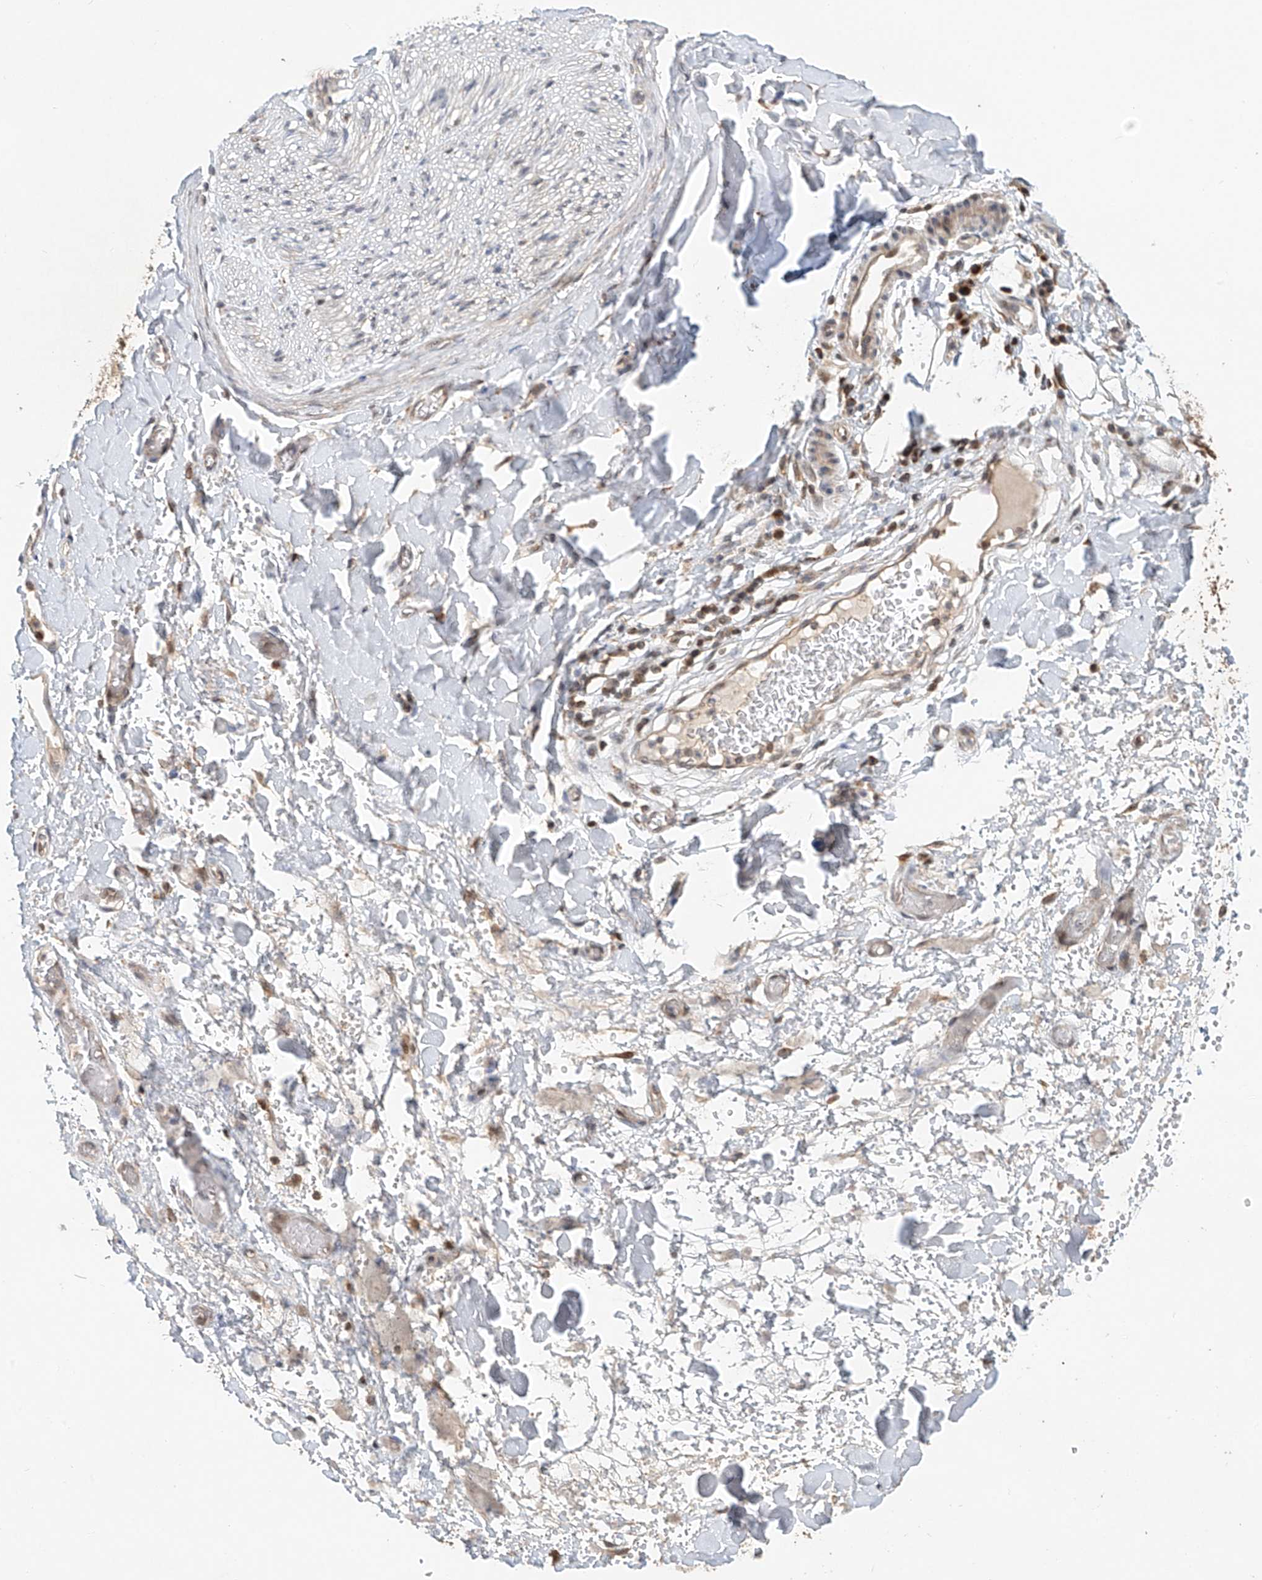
{"staining": {"intensity": "negative", "quantity": "none", "location": "none"}, "tissue": "adipose tissue", "cell_type": "Adipocytes", "image_type": "normal", "snomed": [{"axis": "morphology", "description": "Normal tissue, NOS"}, {"axis": "morphology", "description": "Adenocarcinoma, NOS"}, {"axis": "topography", "description": "Stomach, upper"}, {"axis": "topography", "description": "Peripheral nerve tissue"}], "caption": "Adipocytes are negative for protein expression in unremarkable human adipose tissue. The staining was performed using DAB to visualize the protein expression in brown, while the nuclei were stained in blue with hematoxylin (Magnification: 20x).", "gene": "SYTL3", "patient": {"sex": "male", "age": 62}}